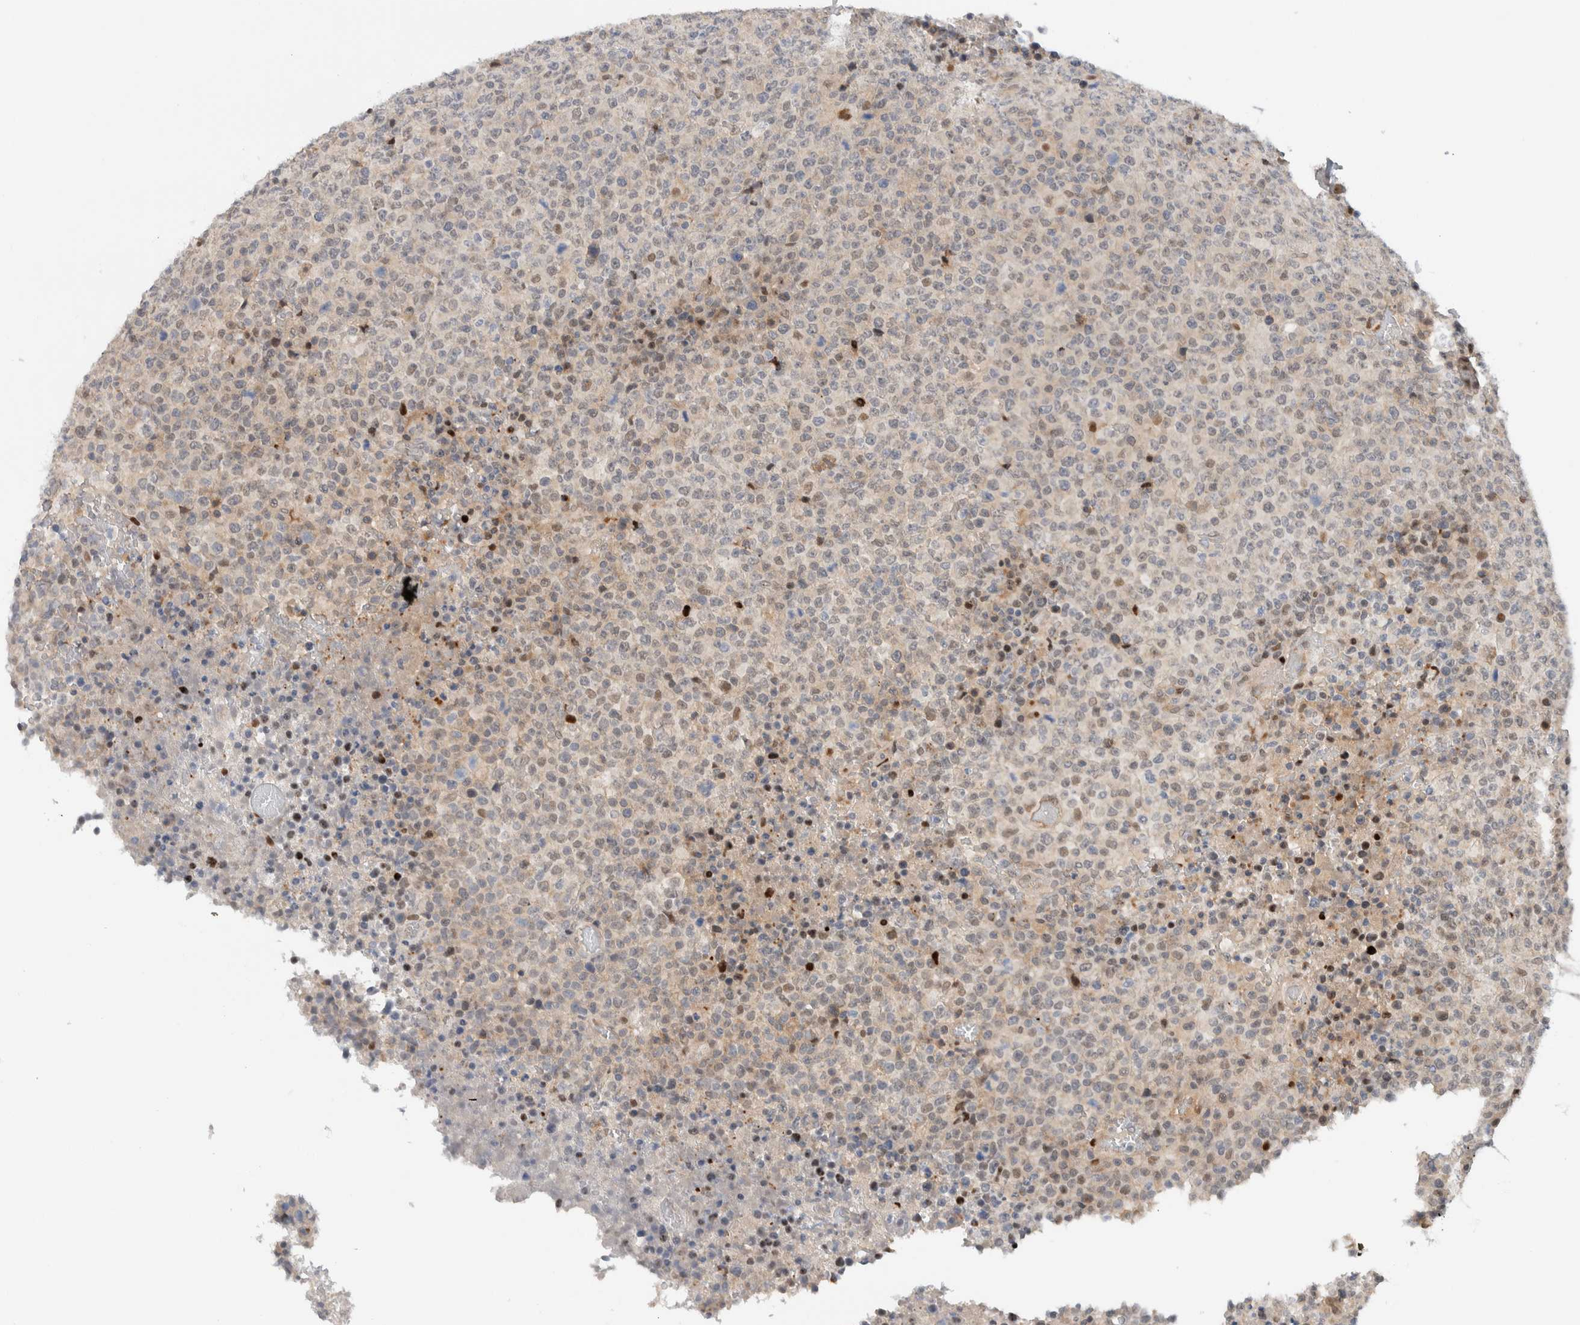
{"staining": {"intensity": "weak", "quantity": "<25%", "location": "nuclear"}, "tissue": "lymphoma", "cell_type": "Tumor cells", "image_type": "cancer", "snomed": [{"axis": "morphology", "description": "Malignant lymphoma, non-Hodgkin's type, High grade"}, {"axis": "topography", "description": "Lymph node"}], "caption": "The image exhibits no staining of tumor cells in lymphoma.", "gene": "NCR3LG1", "patient": {"sex": "male", "age": 13}}